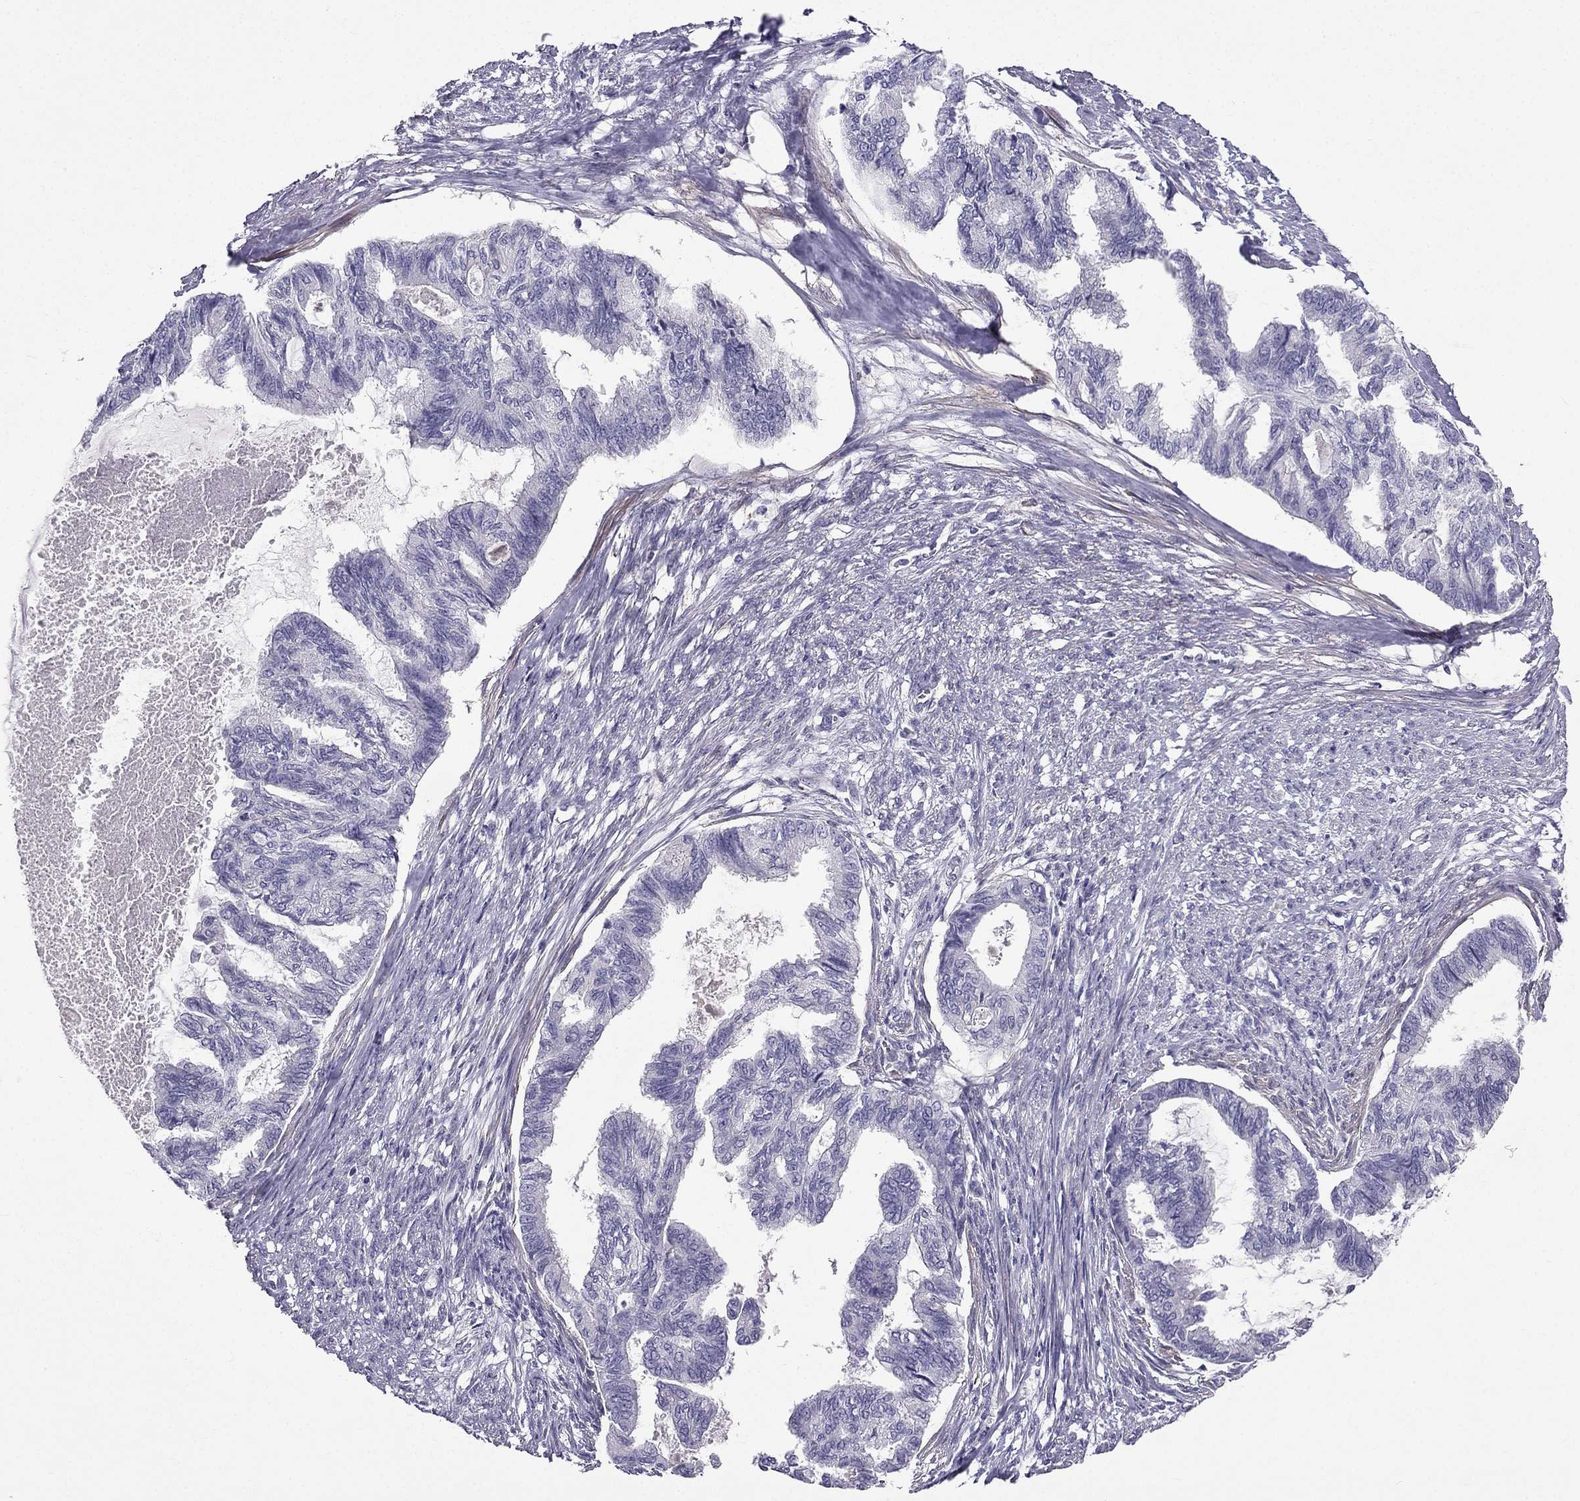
{"staining": {"intensity": "negative", "quantity": "none", "location": "none"}, "tissue": "endometrial cancer", "cell_type": "Tumor cells", "image_type": "cancer", "snomed": [{"axis": "morphology", "description": "Adenocarcinoma, NOS"}, {"axis": "topography", "description": "Endometrium"}], "caption": "Tumor cells show no significant staining in endometrial adenocarcinoma.", "gene": "SYT5", "patient": {"sex": "female", "age": 86}}